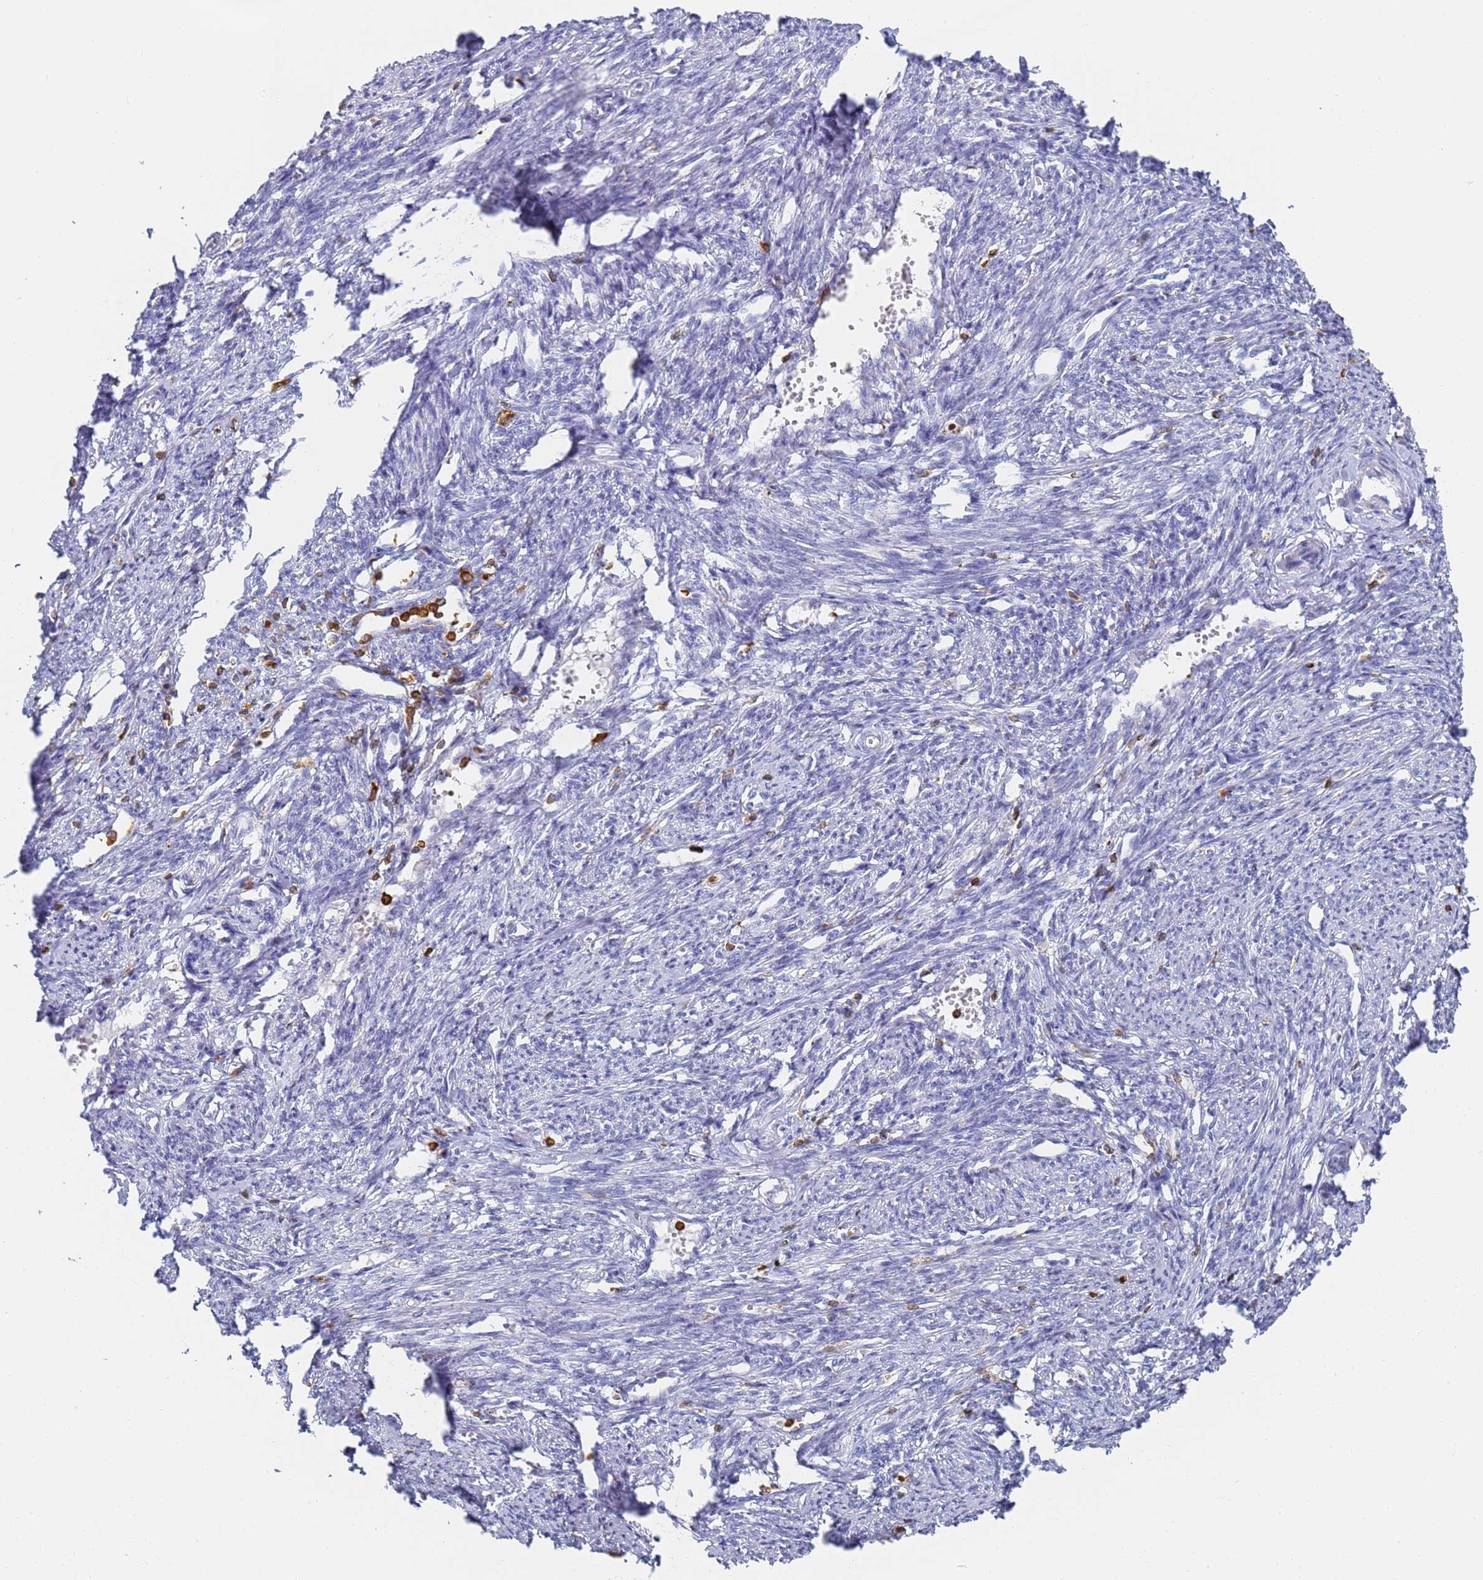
{"staining": {"intensity": "negative", "quantity": "none", "location": "none"}, "tissue": "smooth muscle", "cell_type": "Smooth muscle cells", "image_type": "normal", "snomed": [{"axis": "morphology", "description": "Normal tissue, NOS"}, {"axis": "topography", "description": "Smooth muscle"}, {"axis": "topography", "description": "Uterus"}], "caption": "Protein analysis of normal smooth muscle shows no significant expression in smooth muscle cells.", "gene": "BIN2", "patient": {"sex": "female", "age": 59}}